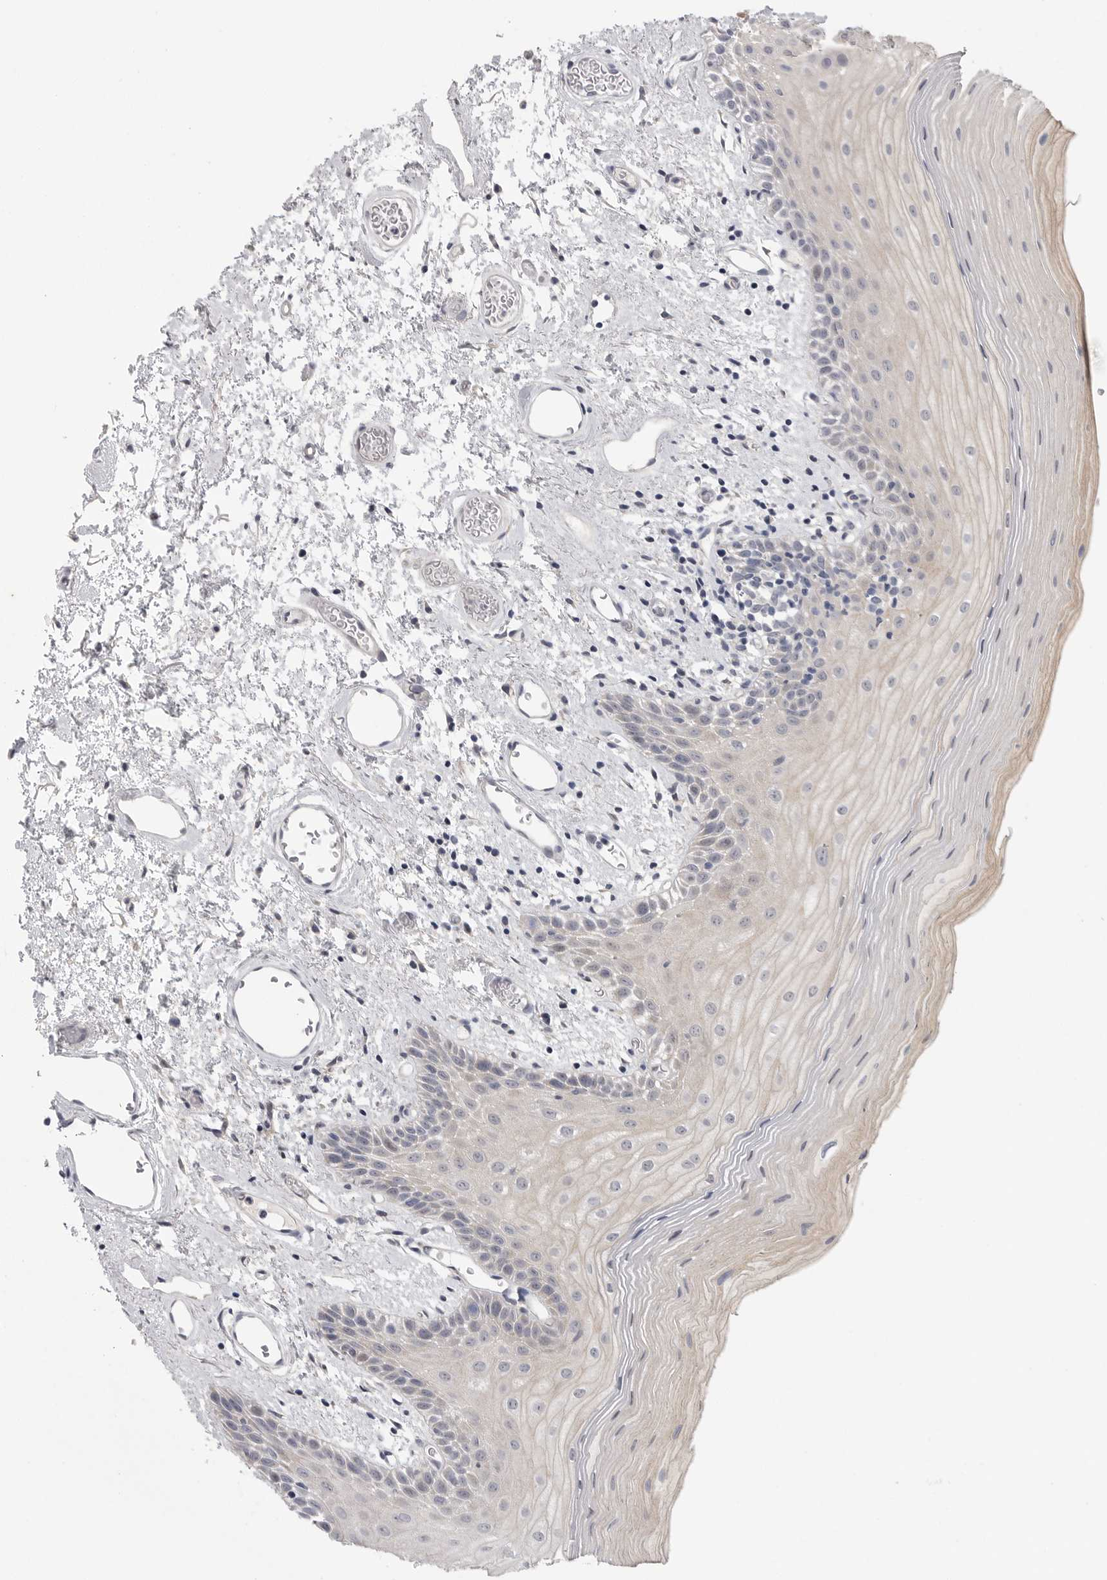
{"staining": {"intensity": "weak", "quantity": "<25%", "location": "cytoplasmic/membranous"}, "tissue": "oral mucosa", "cell_type": "Squamous epithelial cells", "image_type": "normal", "snomed": [{"axis": "morphology", "description": "Normal tissue, NOS"}, {"axis": "topography", "description": "Oral tissue"}], "caption": "This is an IHC photomicrograph of normal oral mucosa. There is no expression in squamous epithelial cells.", "gene": "FBXO43", "patient": {"sex": "male", "age": 52}}